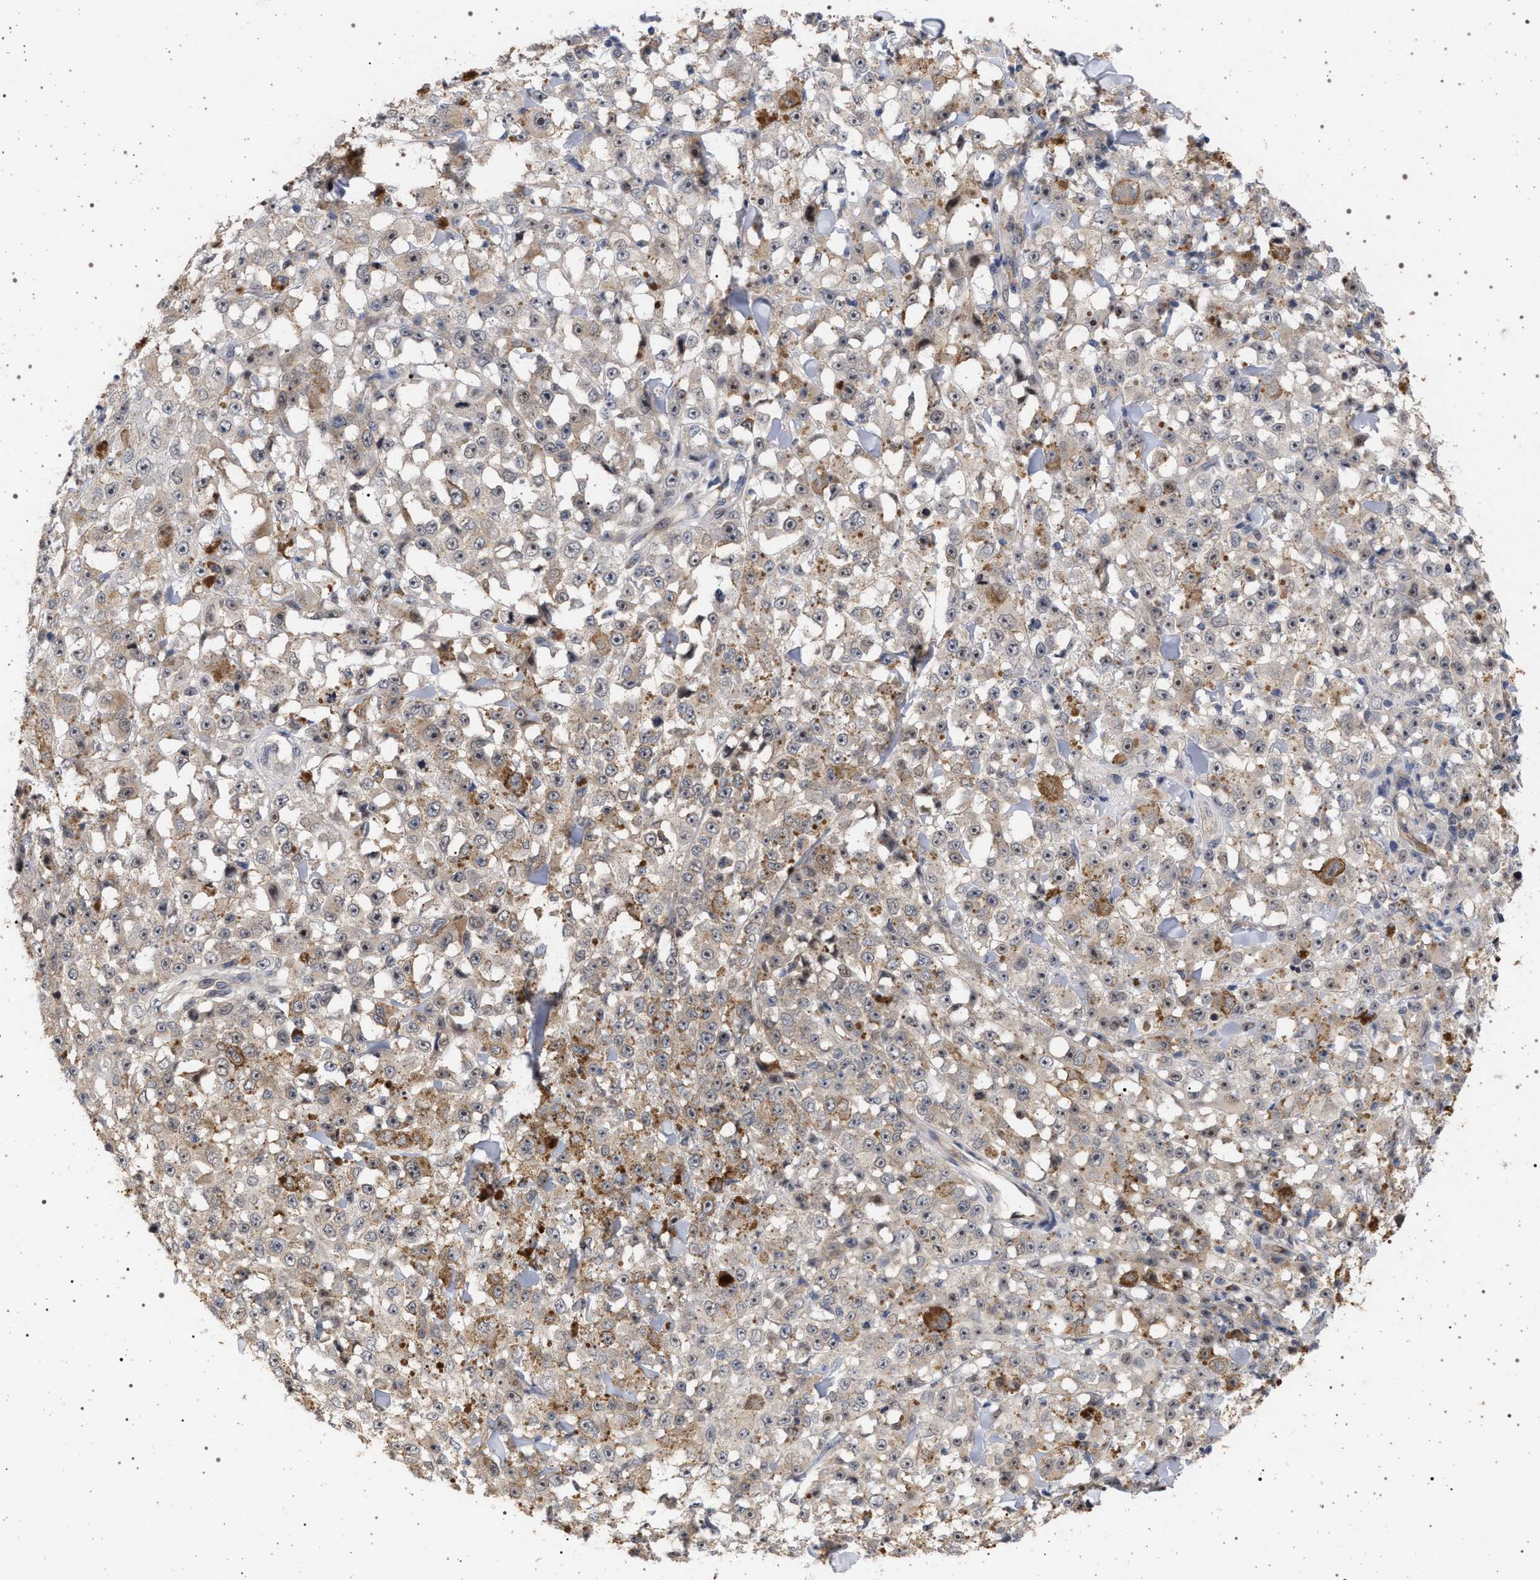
{"staining": {"intensity": "weak", "quantity": "<25%", "location": "cytoplasmic/membranous"}, "tissue": "melanoma", "cell_type": "Tumor cells", "image_type": "cancer", "snomed": [{"axis": "morphology", "description": "Malignant melanoma, NOS"}, {"axis": "topography", "description": "Skin"}], "caption": "Tumor cells show no significant protein expression in melanoma.", "gene": "RBM48", "patient": {"sex": "female", "age": 82}}